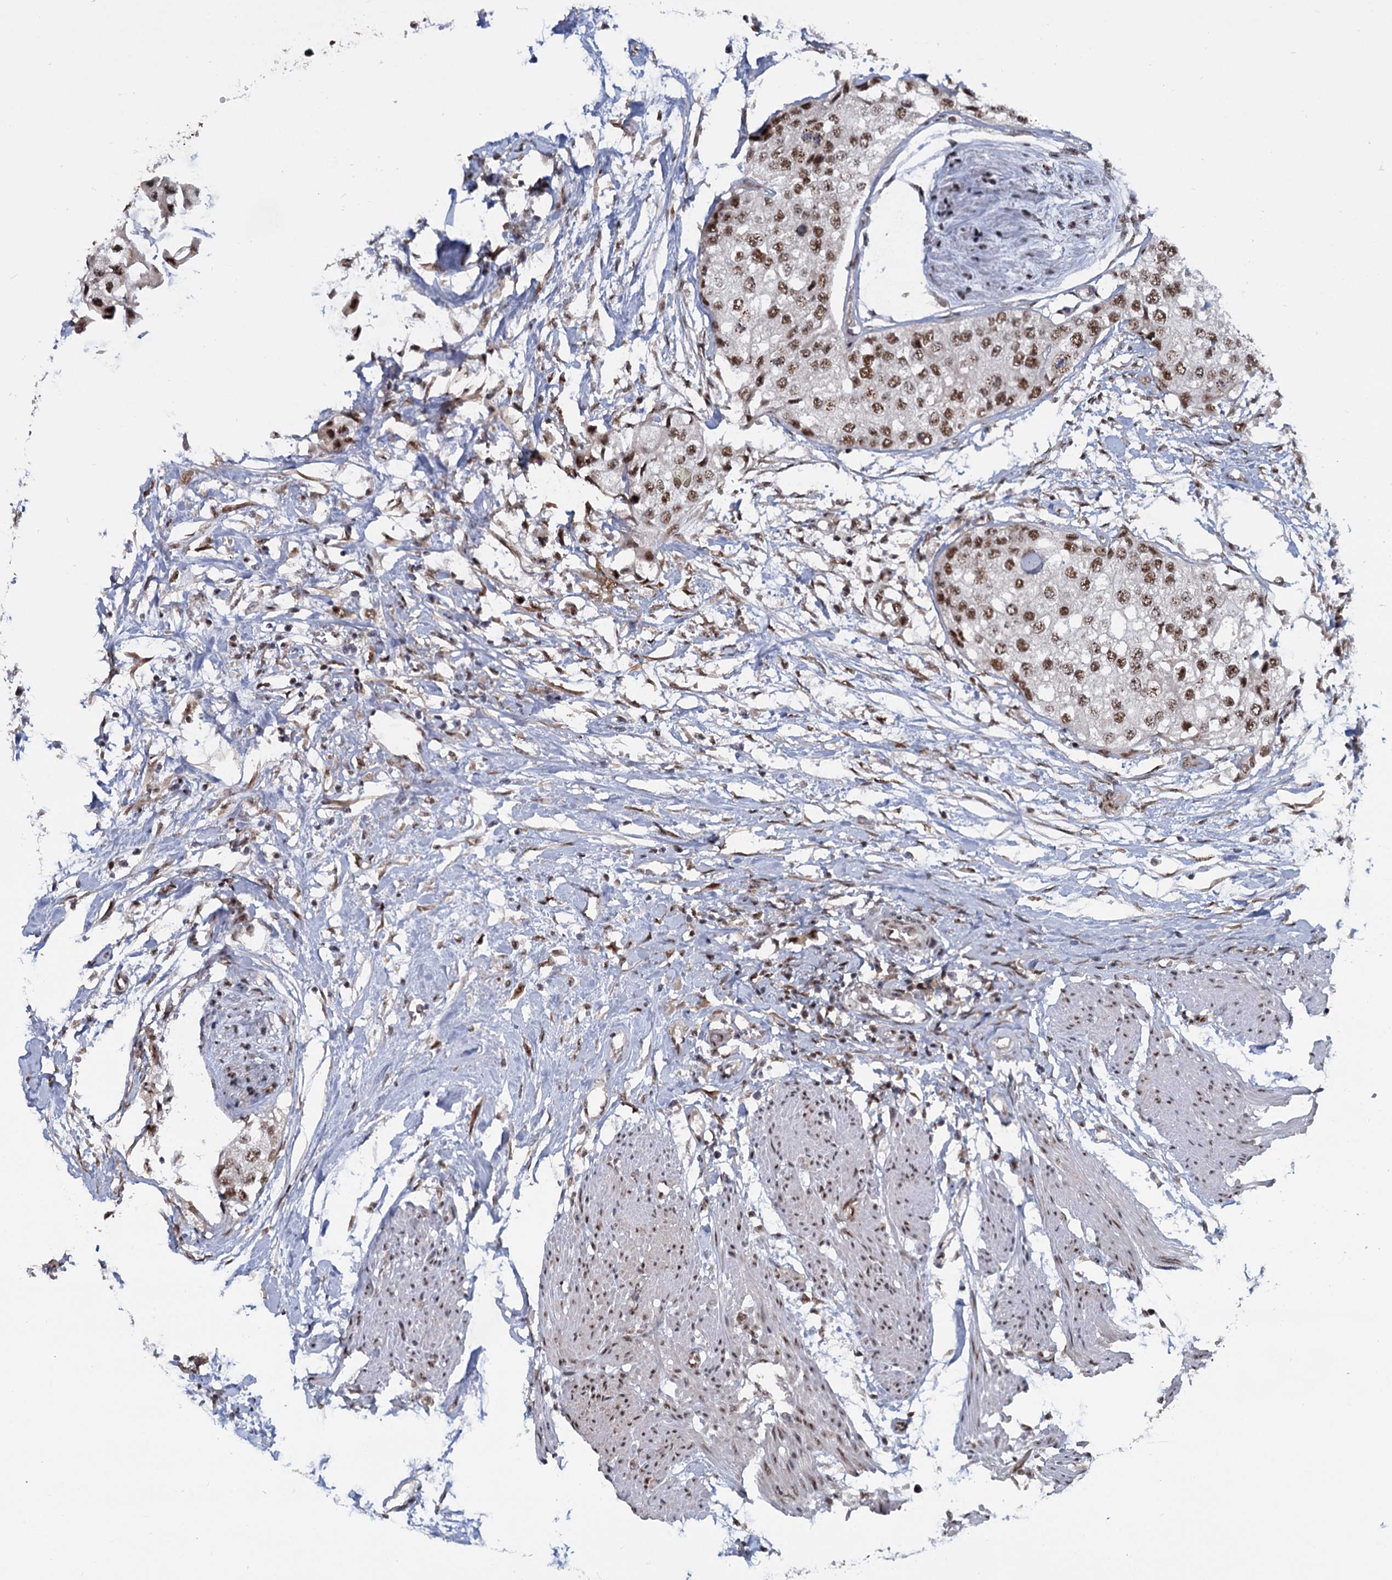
{"staining": {"intensity": "moderate", "quantity": ">75%", "location": "nuclear"}, "tissue": "urothelial cancer", "cell_type": "Tumor cells", "image_type": "cancer", "snomed": [{"axis": "morphology", "description": "Urothelial carcinoma, High grade"}, {"axis": "topography", "description": "Urinary bladder"}], "caption": "This histopathology image shows high-grade urothelial carcinoma stained with IHC to label a protein in brown. The nuclear of tumor cells show moderate positivity for the protein. Nuclei are counter-stained blue.", "gene": "WBP4", "patient": {"sex": "male", "age": 64}}